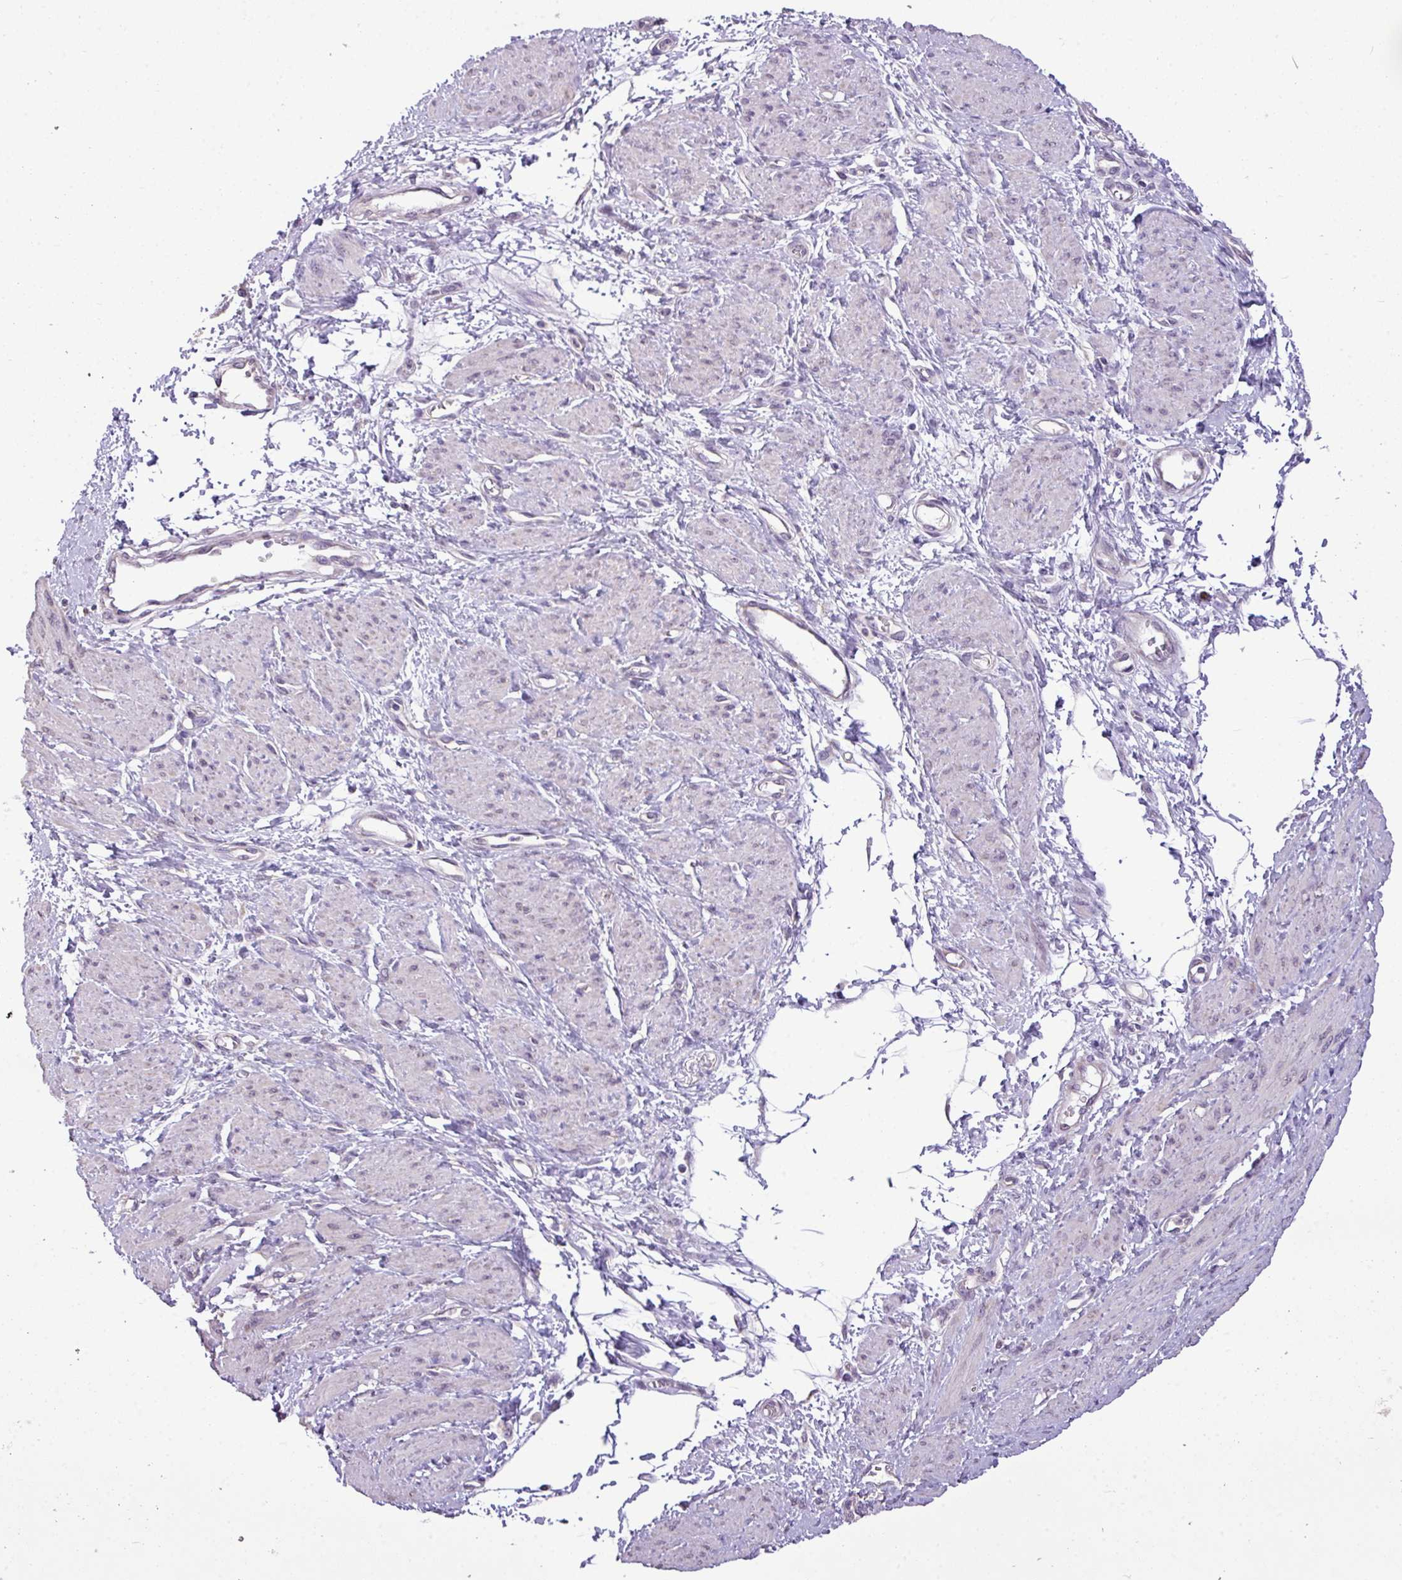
{"staining": {"intensity": "negative", "quantity": "none", "location": "none"}, "tissue": "smooth muscle", "cell_type": "Smooth muscle cells", "image_type": "normal", "snomed": [{"axis": "morphology", "description": "Normal tissue, NOS"}, {"axis": "topography", "description": "Smooth muscle"}, {"axis": "topography", "description": "Uterus"}], "caption": "Immunohistochemical staining of benign human smooth muscle reveals no significant staining in smooth muscle cells. Brightfield microscopy of immunohistochemistry (IHC) stained with DAB (3,3'-diaminobenzidine) (brown) and hematoxylin (blue), captured at high magnification.", "gene": "ALDH2", "patient": {"sex": "female", "age": 39}}